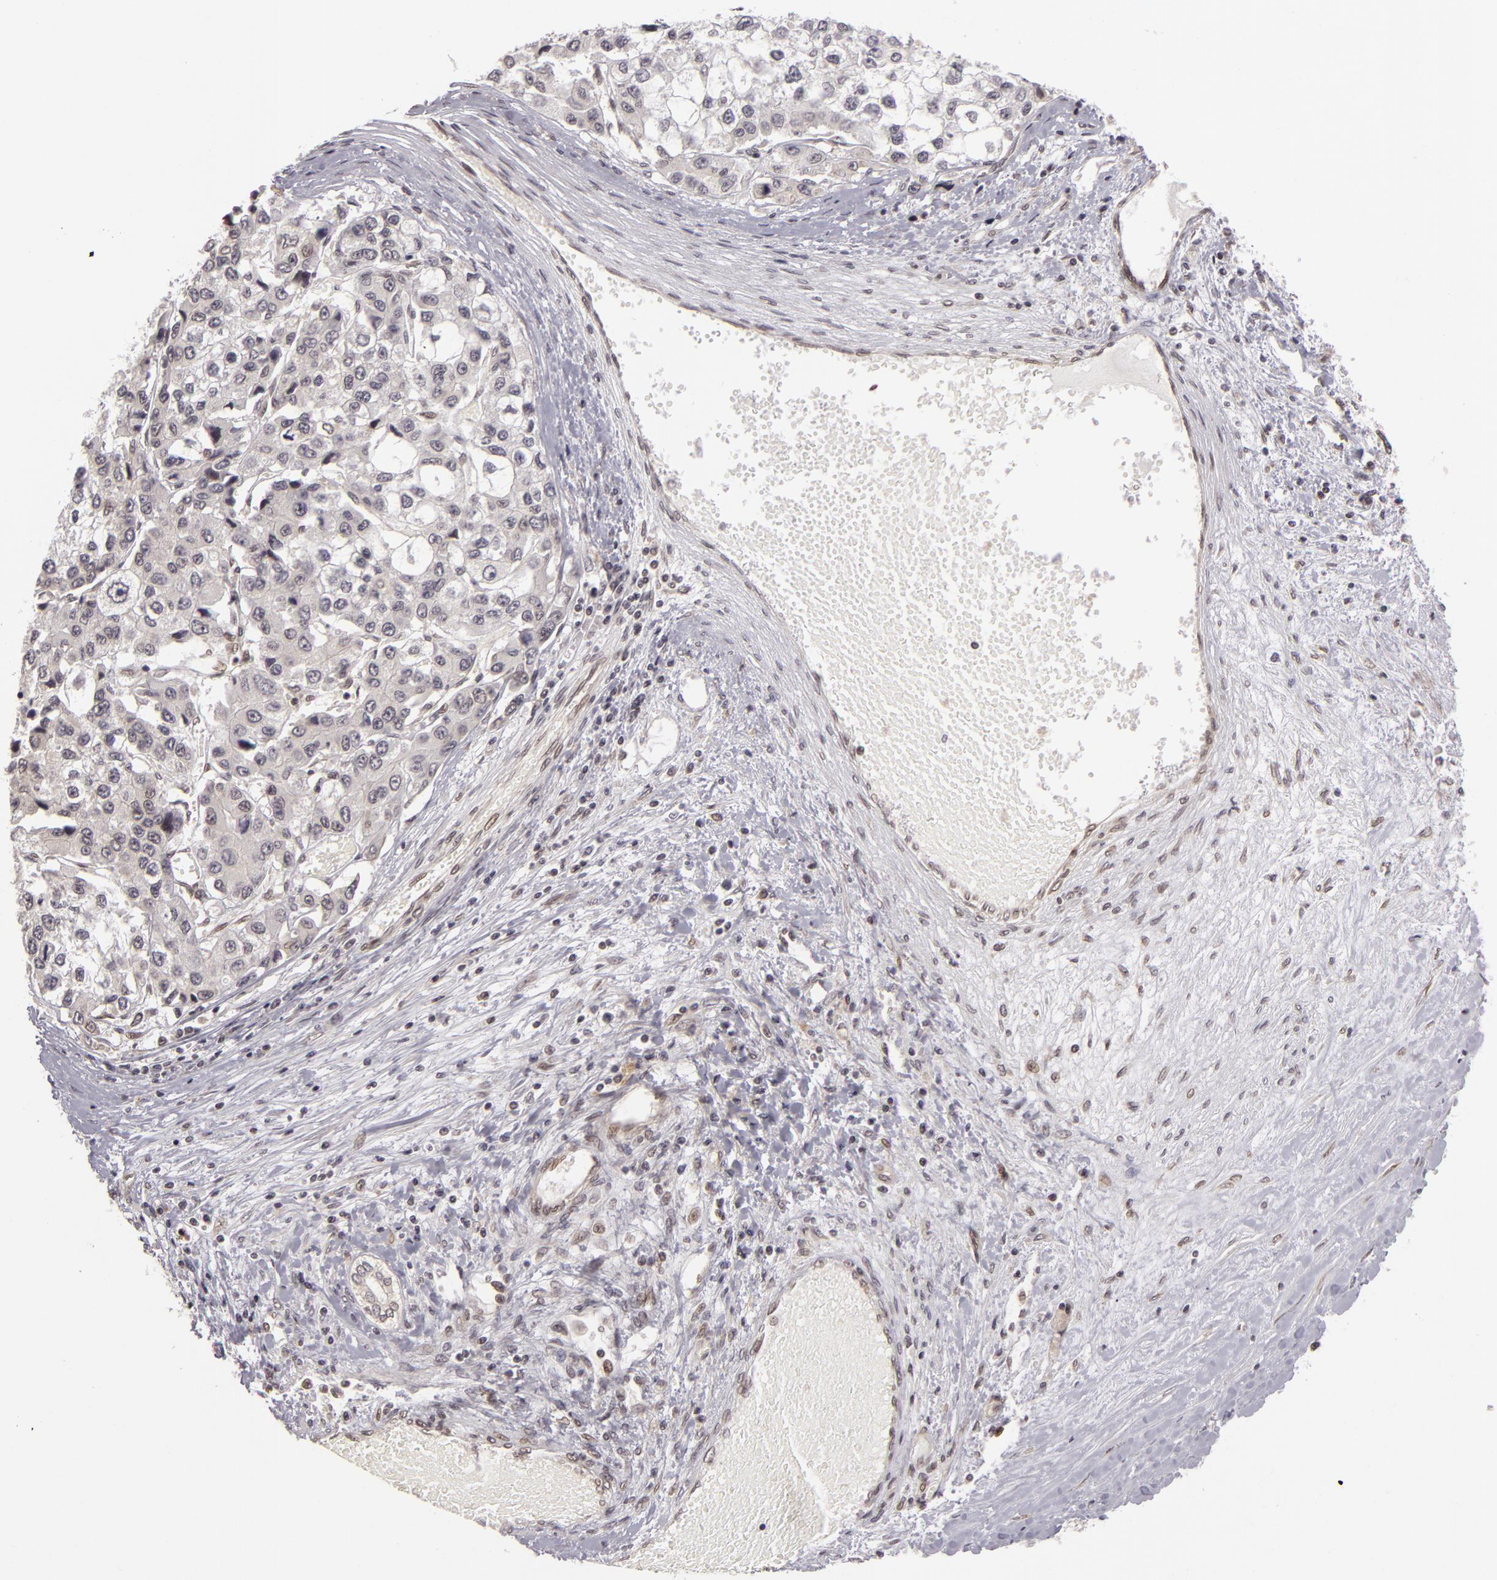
{"staining": {"intensity": "negative", "quantity": "none", "location": "none"}, "tissue": "liver cancer", "cell_type": "Tumor cells", "image_type": "cancer", "snomed": [{"axis": "morphology", "description": "Carcinoma, Hepatocellular, NOS"}, {"axis": "topography", "description": "Liver"}], "caption": "This image is of liver cancer stained with immunohistochemistry to label a protein in brown with the nuclei are counter-stained blue. There is no staining in tumor cells.", "gene": "ZNF133", "patient": {"sex": "female", "age": 66}}